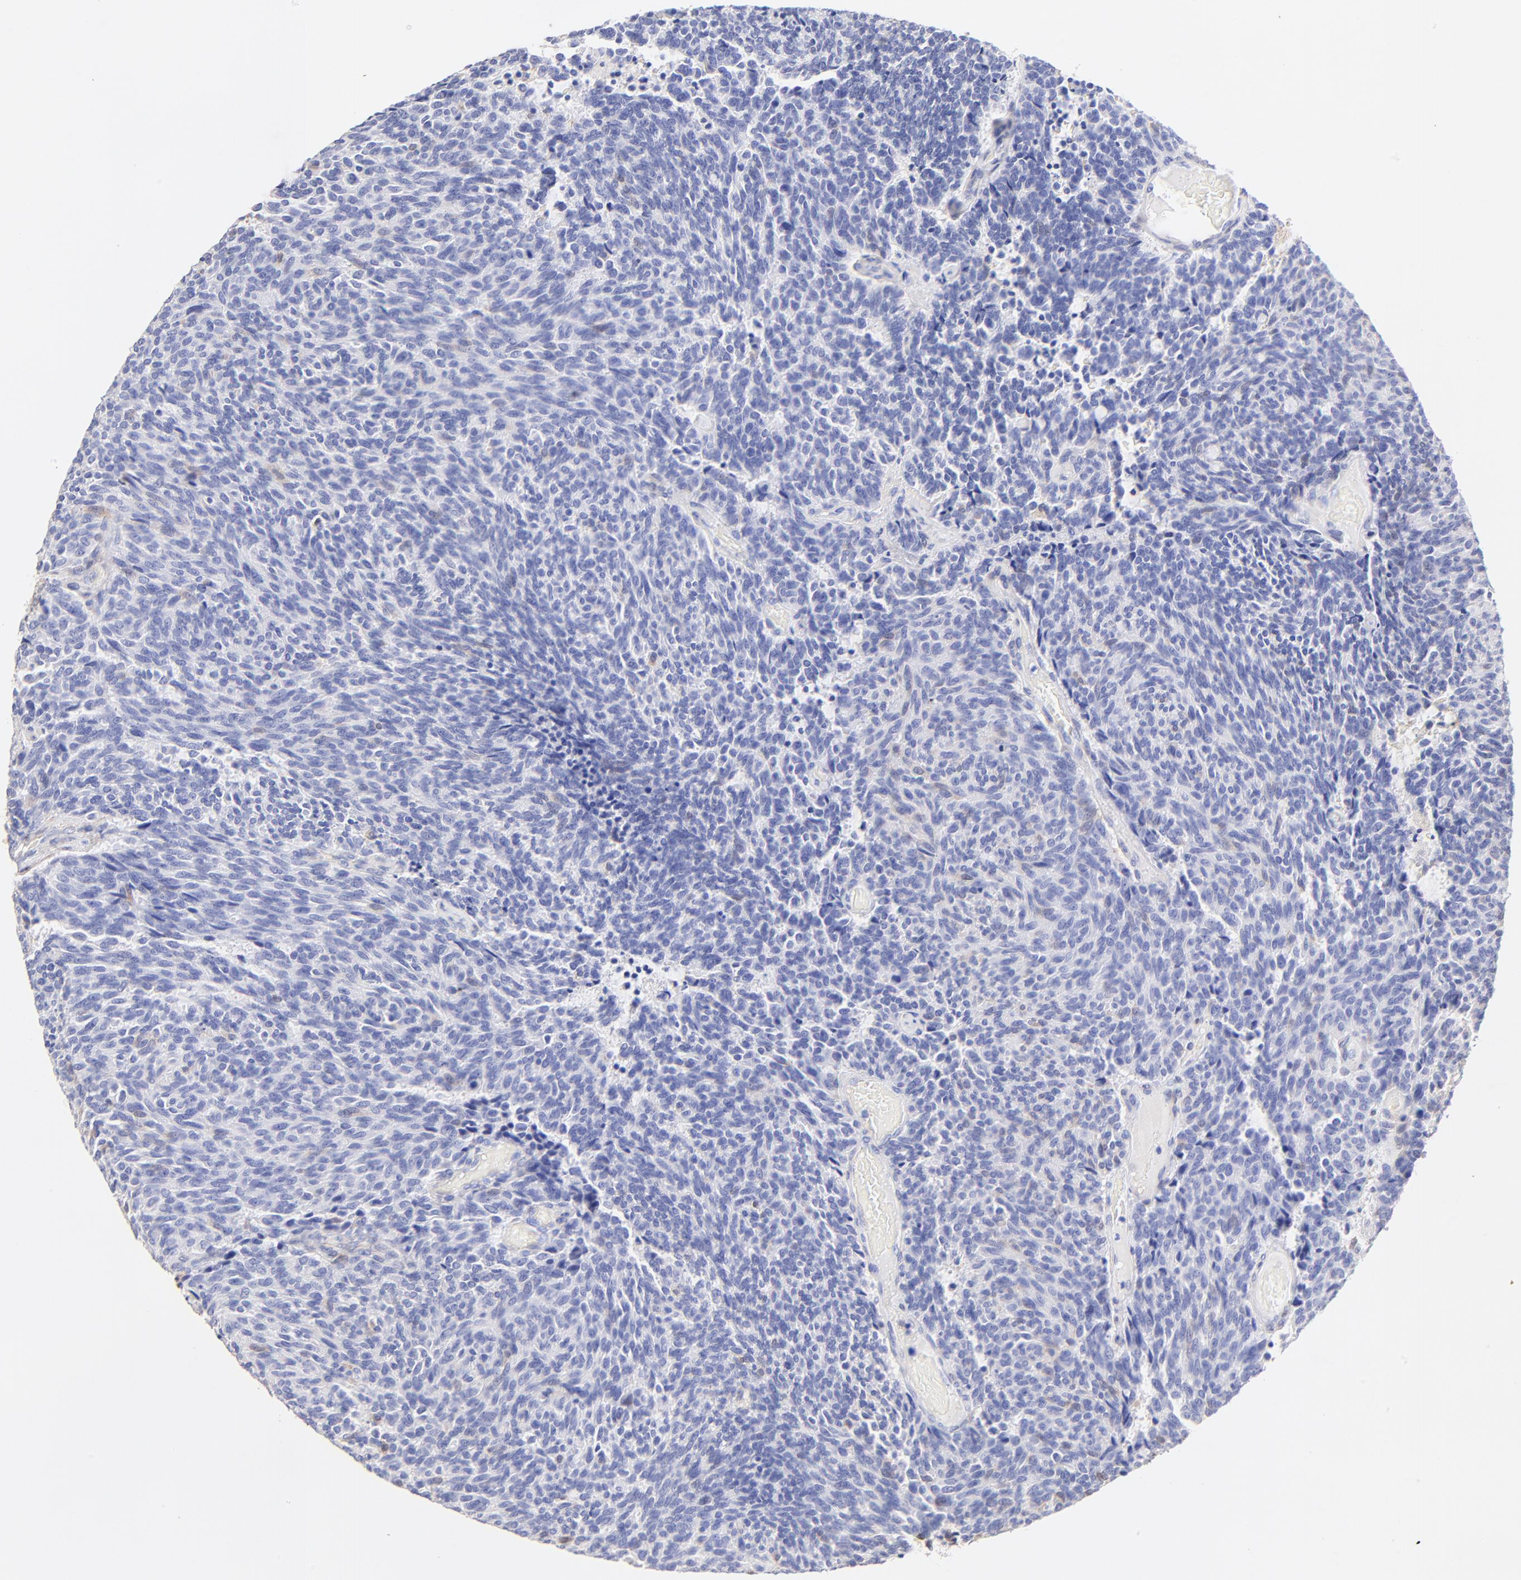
{"staining": {"intensity": "negative", "quantity": "none", "location": "none"}, "tissue": "carcinoid", "cell_type": "Tumor cells", "image_type": "cancer", "snomed": [{"axis": "morphology", "description": "Carcinoid, malignant, NOS"}, {"axis": "topography", "description": "Pancreas"}], "caption": "Human carcinoid stained for a protein using immunohistochemistry (IHC) shows no staining in tumor cells.", "gene": "ALDH1A1", "patient": {"sex": "female", "age": 54}}